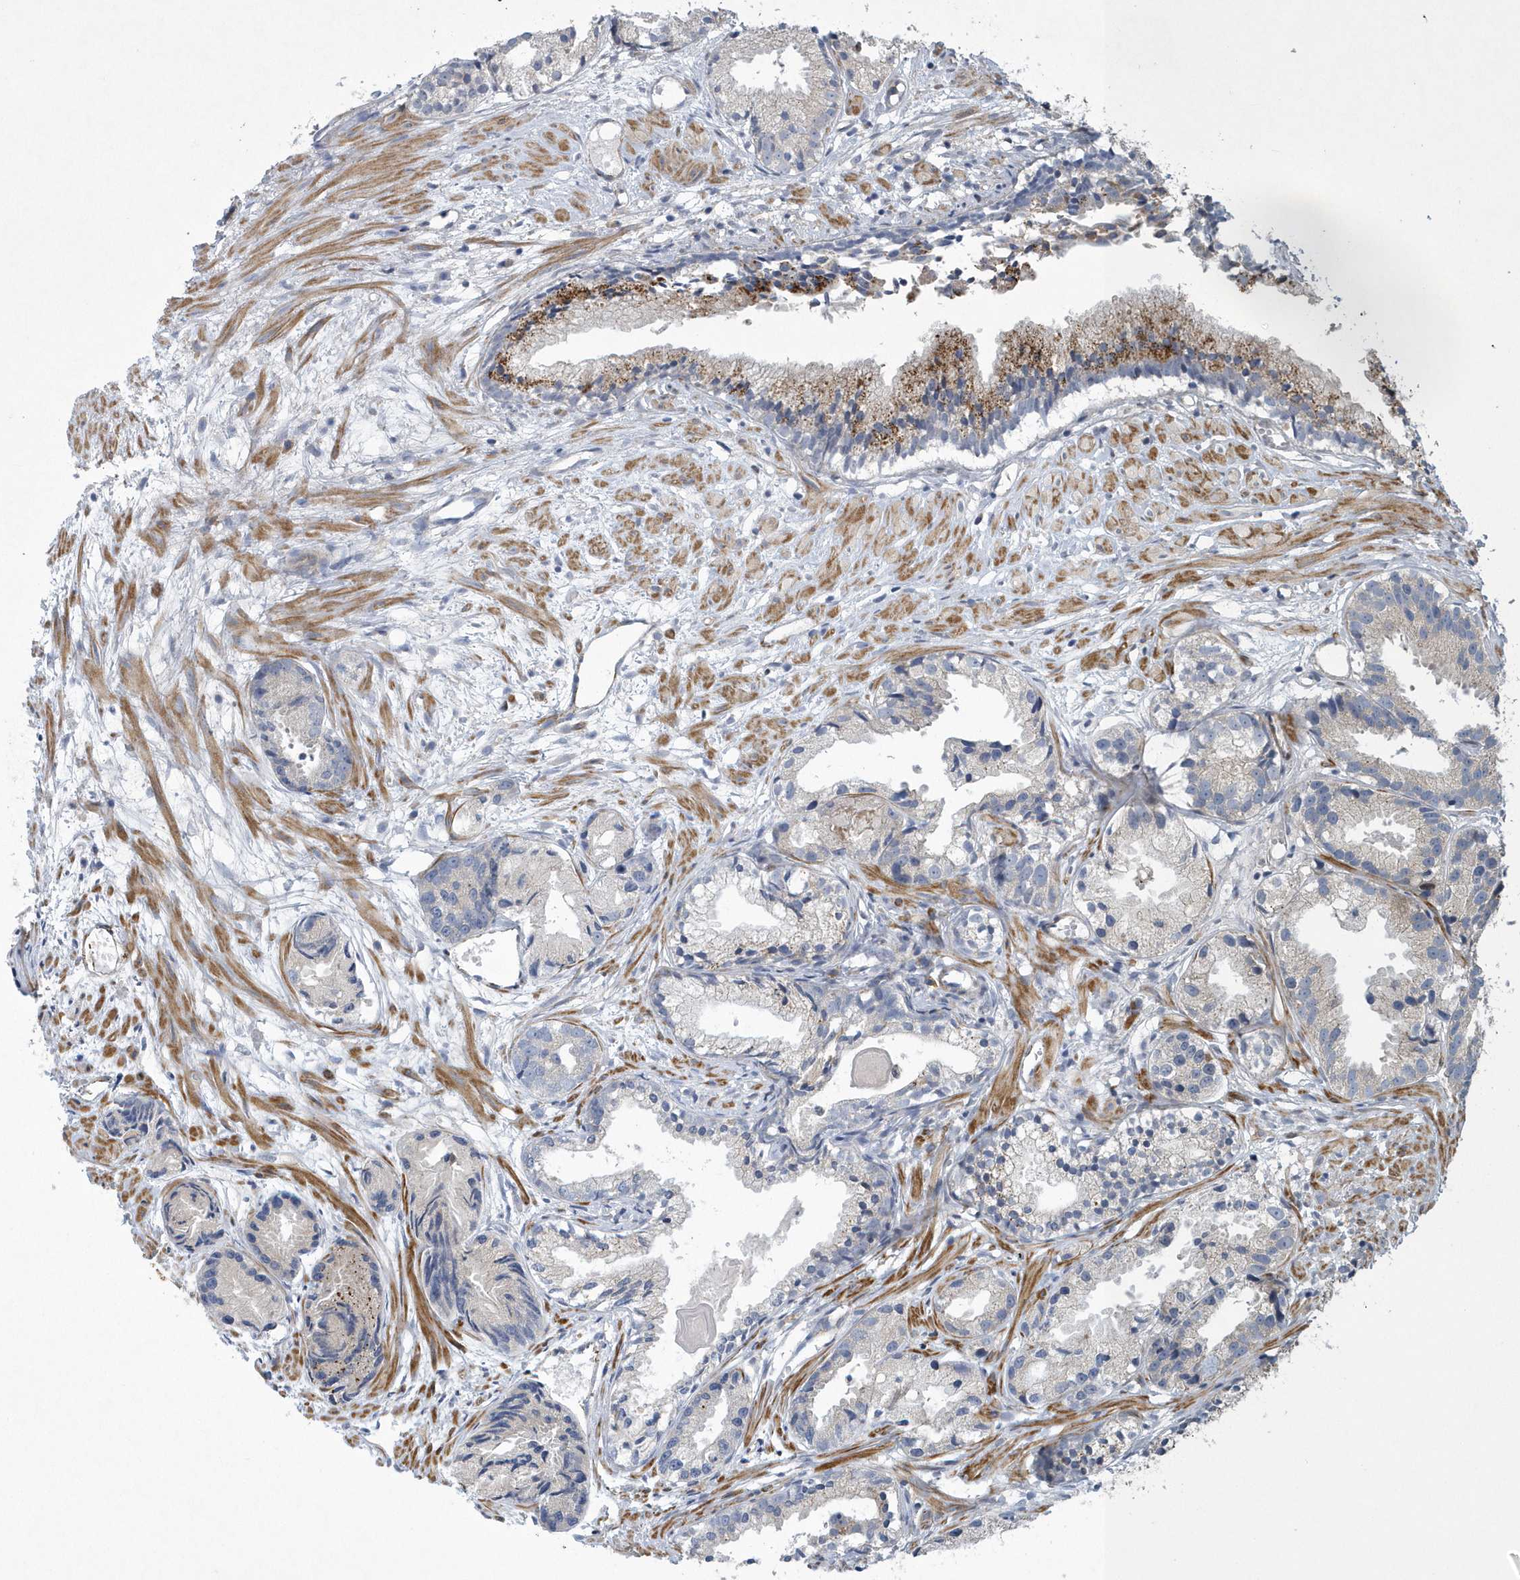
{"staining": {"intensity": "negative", "quantity": "none", "location": "none"}, "tissue": "prostate cancer", "cell_type": "Tumor cells", "image_type": "cancer", "snomed": [{"axis": "morphology", "description": "Adenocarcinoma, Low grade"}, {"axis": "topography", "description": "Prostate"}], "caption": "Histopathology image shows no significant protein positivity in tumor cells of prostate low-grade adenocarcinoma.", "gene": "N4BP2", "patient": {"sex": "male", "age": 88}}